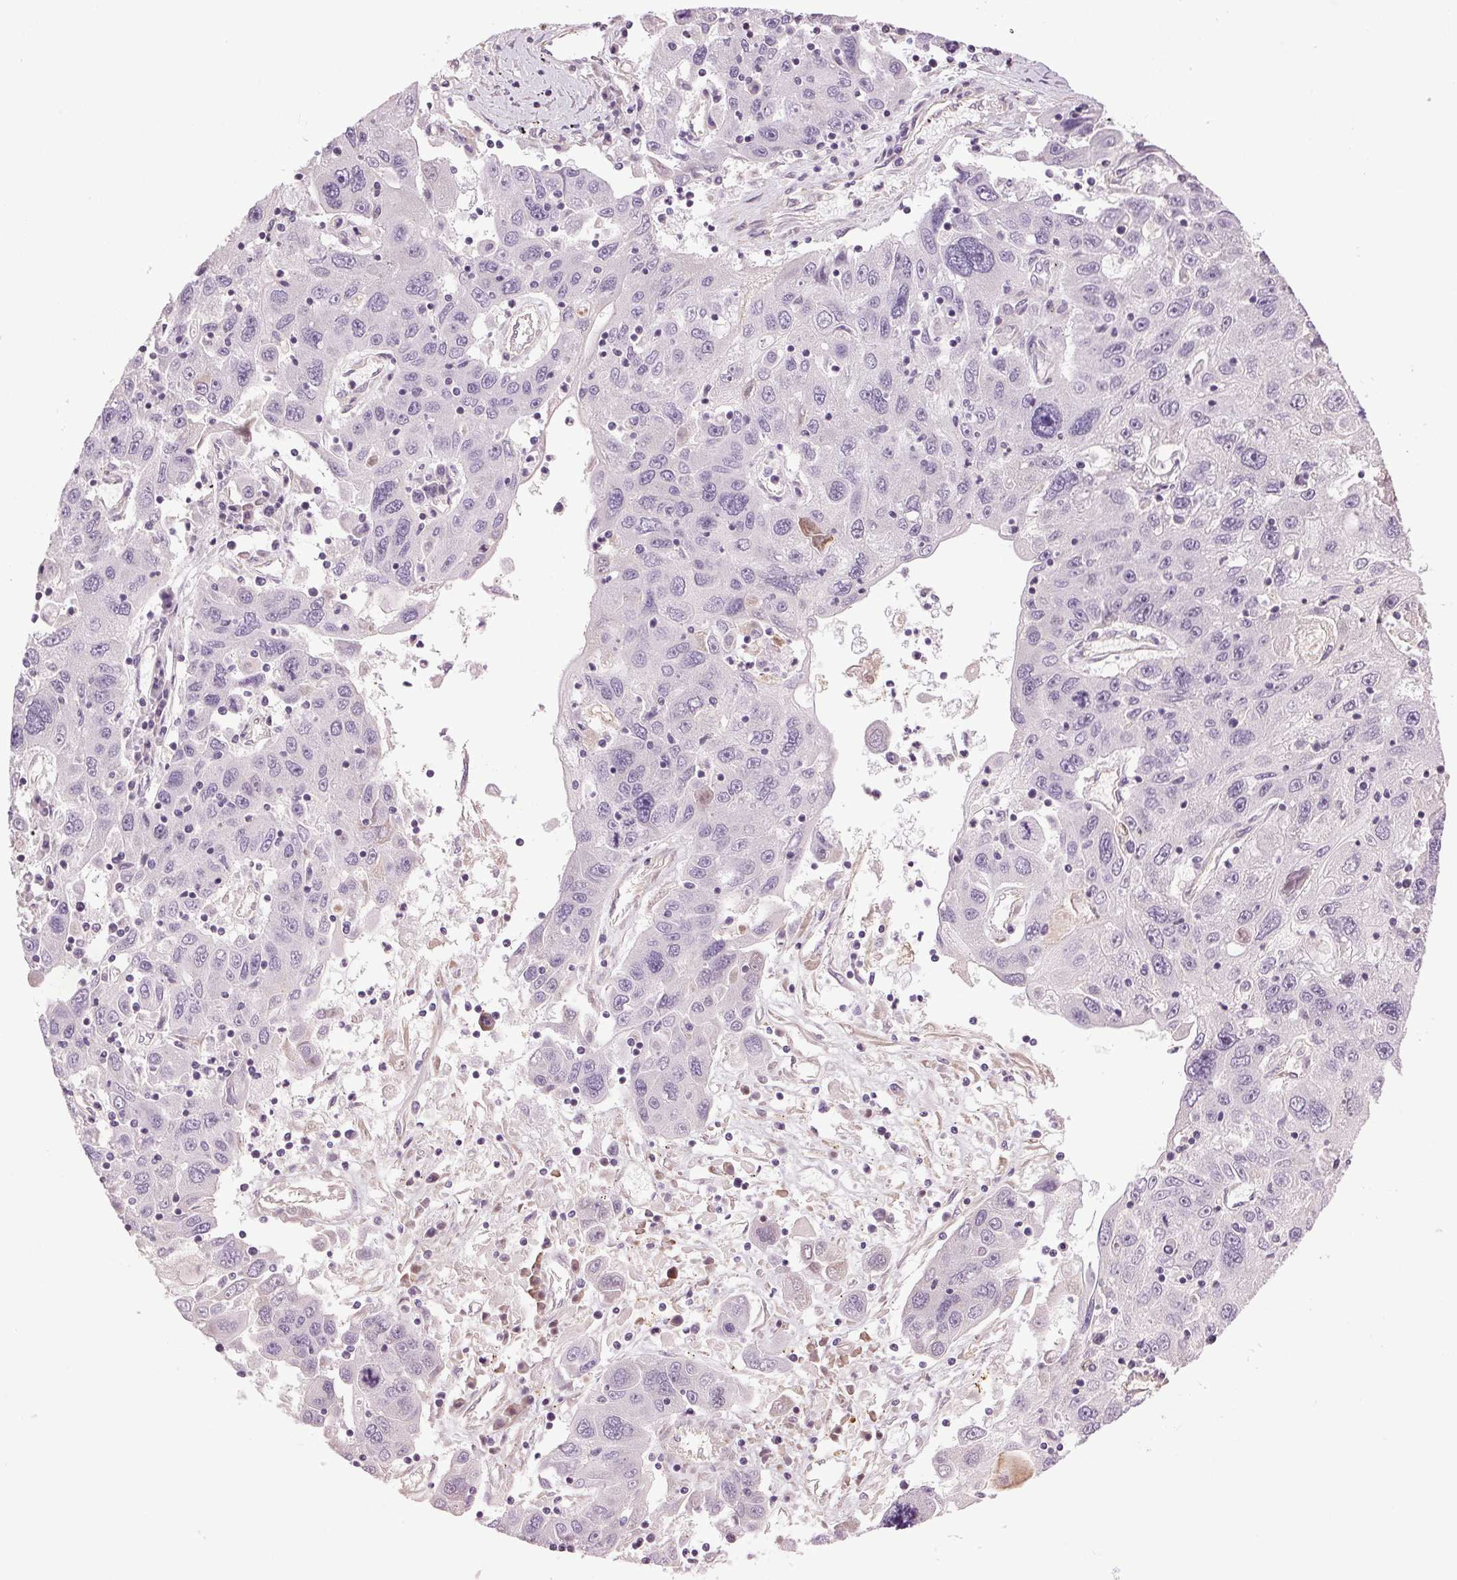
{"staining": {"intensity": "negative", "quantity": "none", "location": "none"}, "tissue": "stomach cancer", "cell_type": "Tumor cells", "image_type": "cancer", "snomed": [{"axis": "morphology", "description": "Adenocarcinoma, NOS"}, {"axis": "topography", "description": "Stomach"}], "caption": "Stomach cancer was stained to show a protein in brown. There is no significant positivity in tumor cells.", "gene": "GOLPH3", "patient": {"sex": "male", "age": 56}}